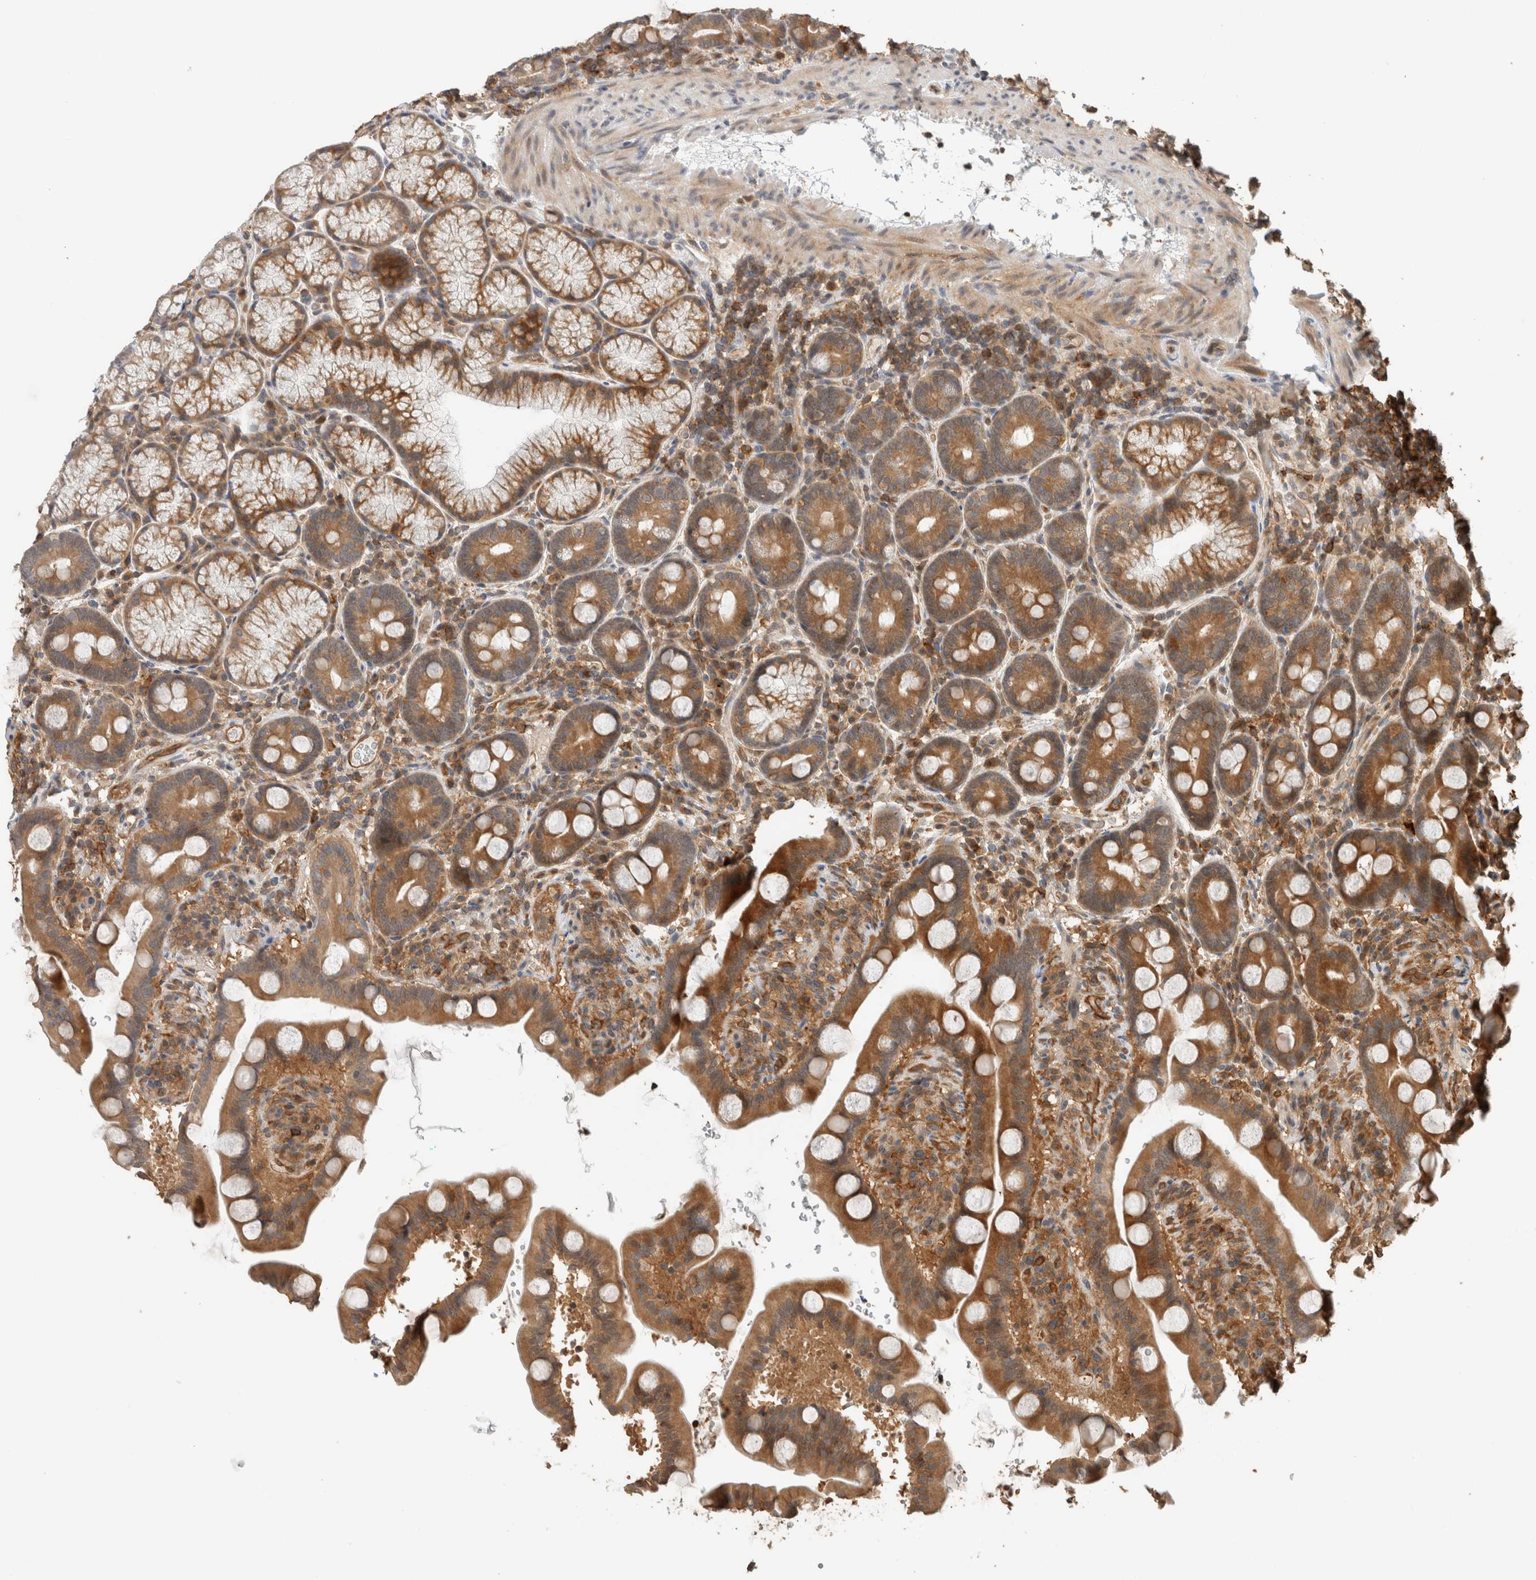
{"staining": {"intensity": "moderate", "quantity": ">75%", "location": "cytoplasmic/membranous"}, "tissue": "duodenum", "cell_type": "Glandular cells", "image_type": "normal", "snomed": [{"axis": "morphology", "description": "Normal tissue, NOS"}, {"axis": "topography", "description": "Duodenum"}], "caption": "Immunohistochemistry micrograph of unremarkable human duodenum stained for a protein (brown), which demonstrates medium levels of moderate cytoplasmic/membranous positivity in about >75% of glandular cells.", "gene": "PFDN4", "patient": {"sex": "male", "age": 54}}